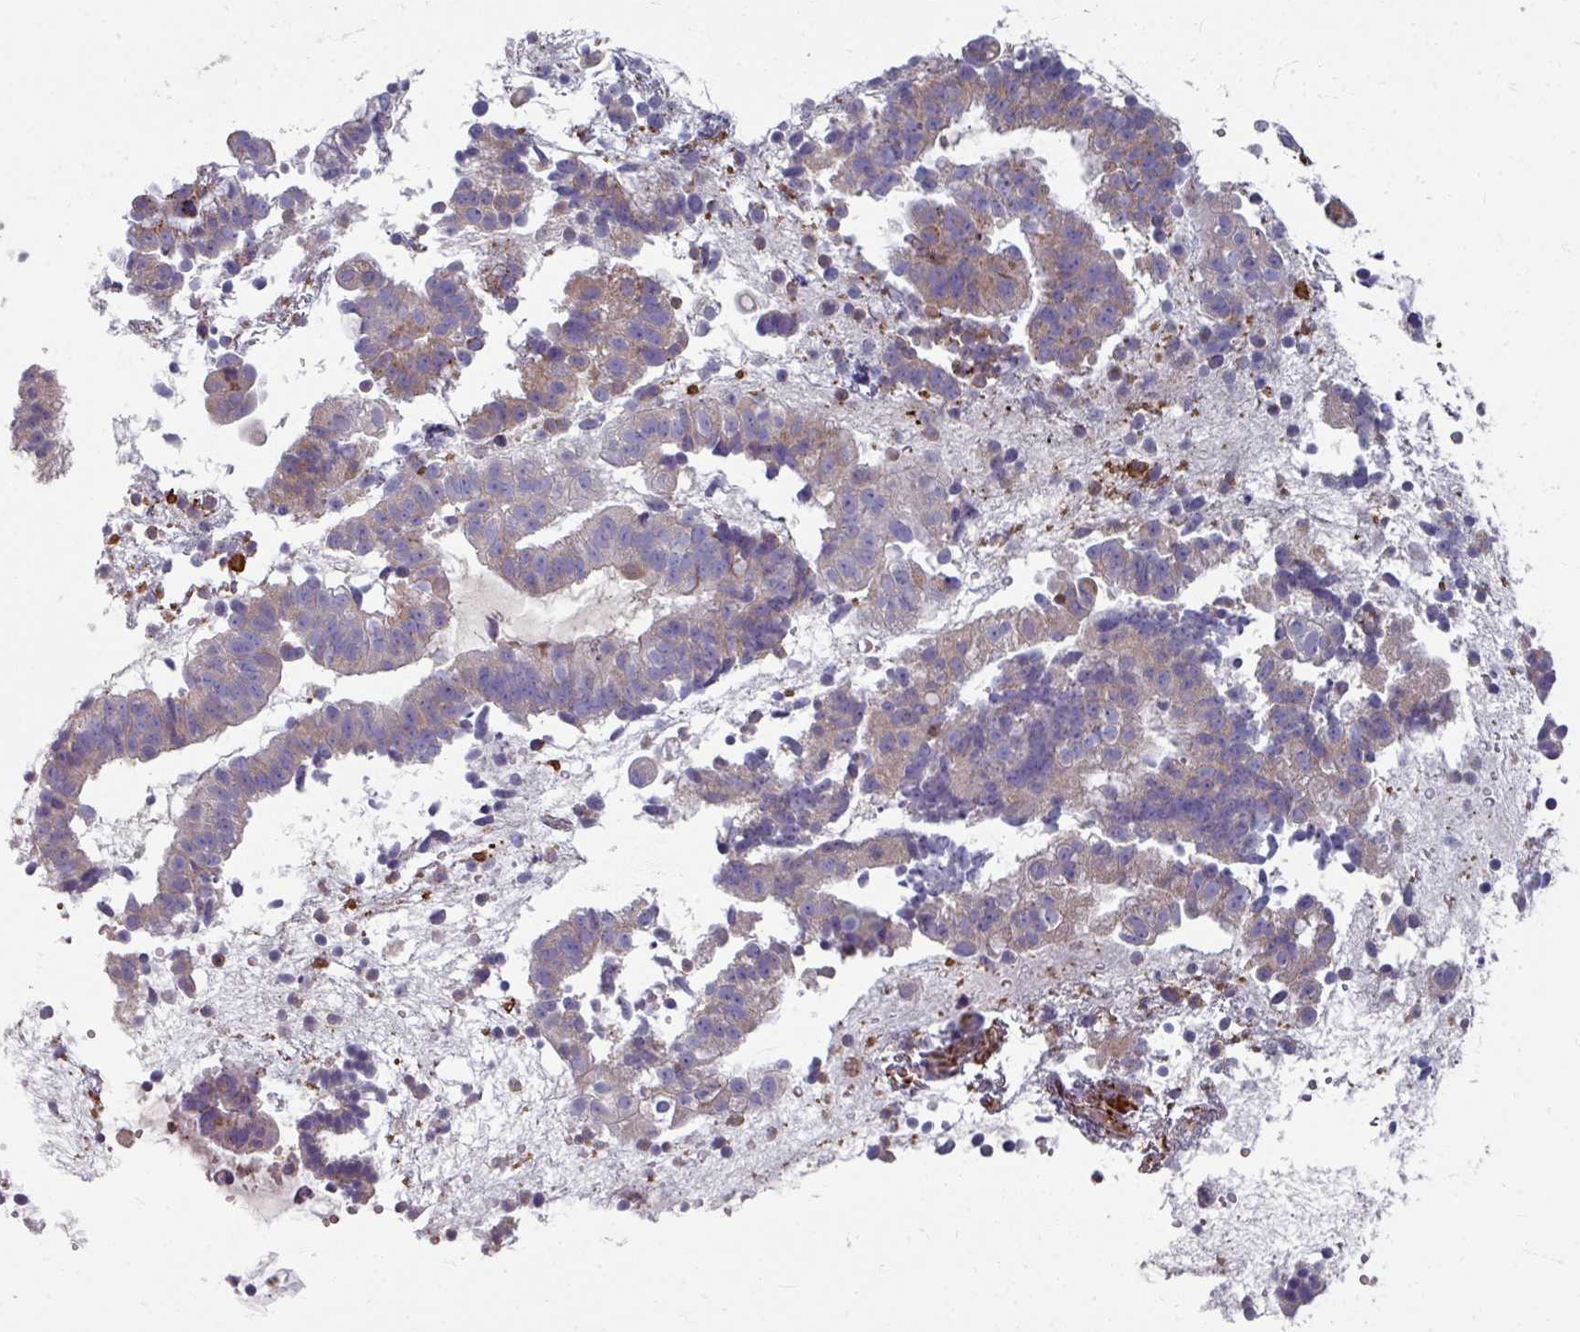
{"staining": {"intensity": "weak", "quantity": "<25%", "location": "cytoplasmic/membranous"}, "tissue": "endometrial cancer", "cell_type": "Tumor cells", "image_type": "cancer", "snomed": [{"axis": "morphology", "description": "Adenocarcinoma, NOS"}, {"axis": "topography", "description": "Endometrium"}], "caption": "High power microscopy photomicrograph of an immunohistochemistry (IHC) histopathology image of endometrial cancer, revealing no significant staining in tumor cells.", "gene": "GABARAPL1", "patient": {"sex": "female", "age": 76}}